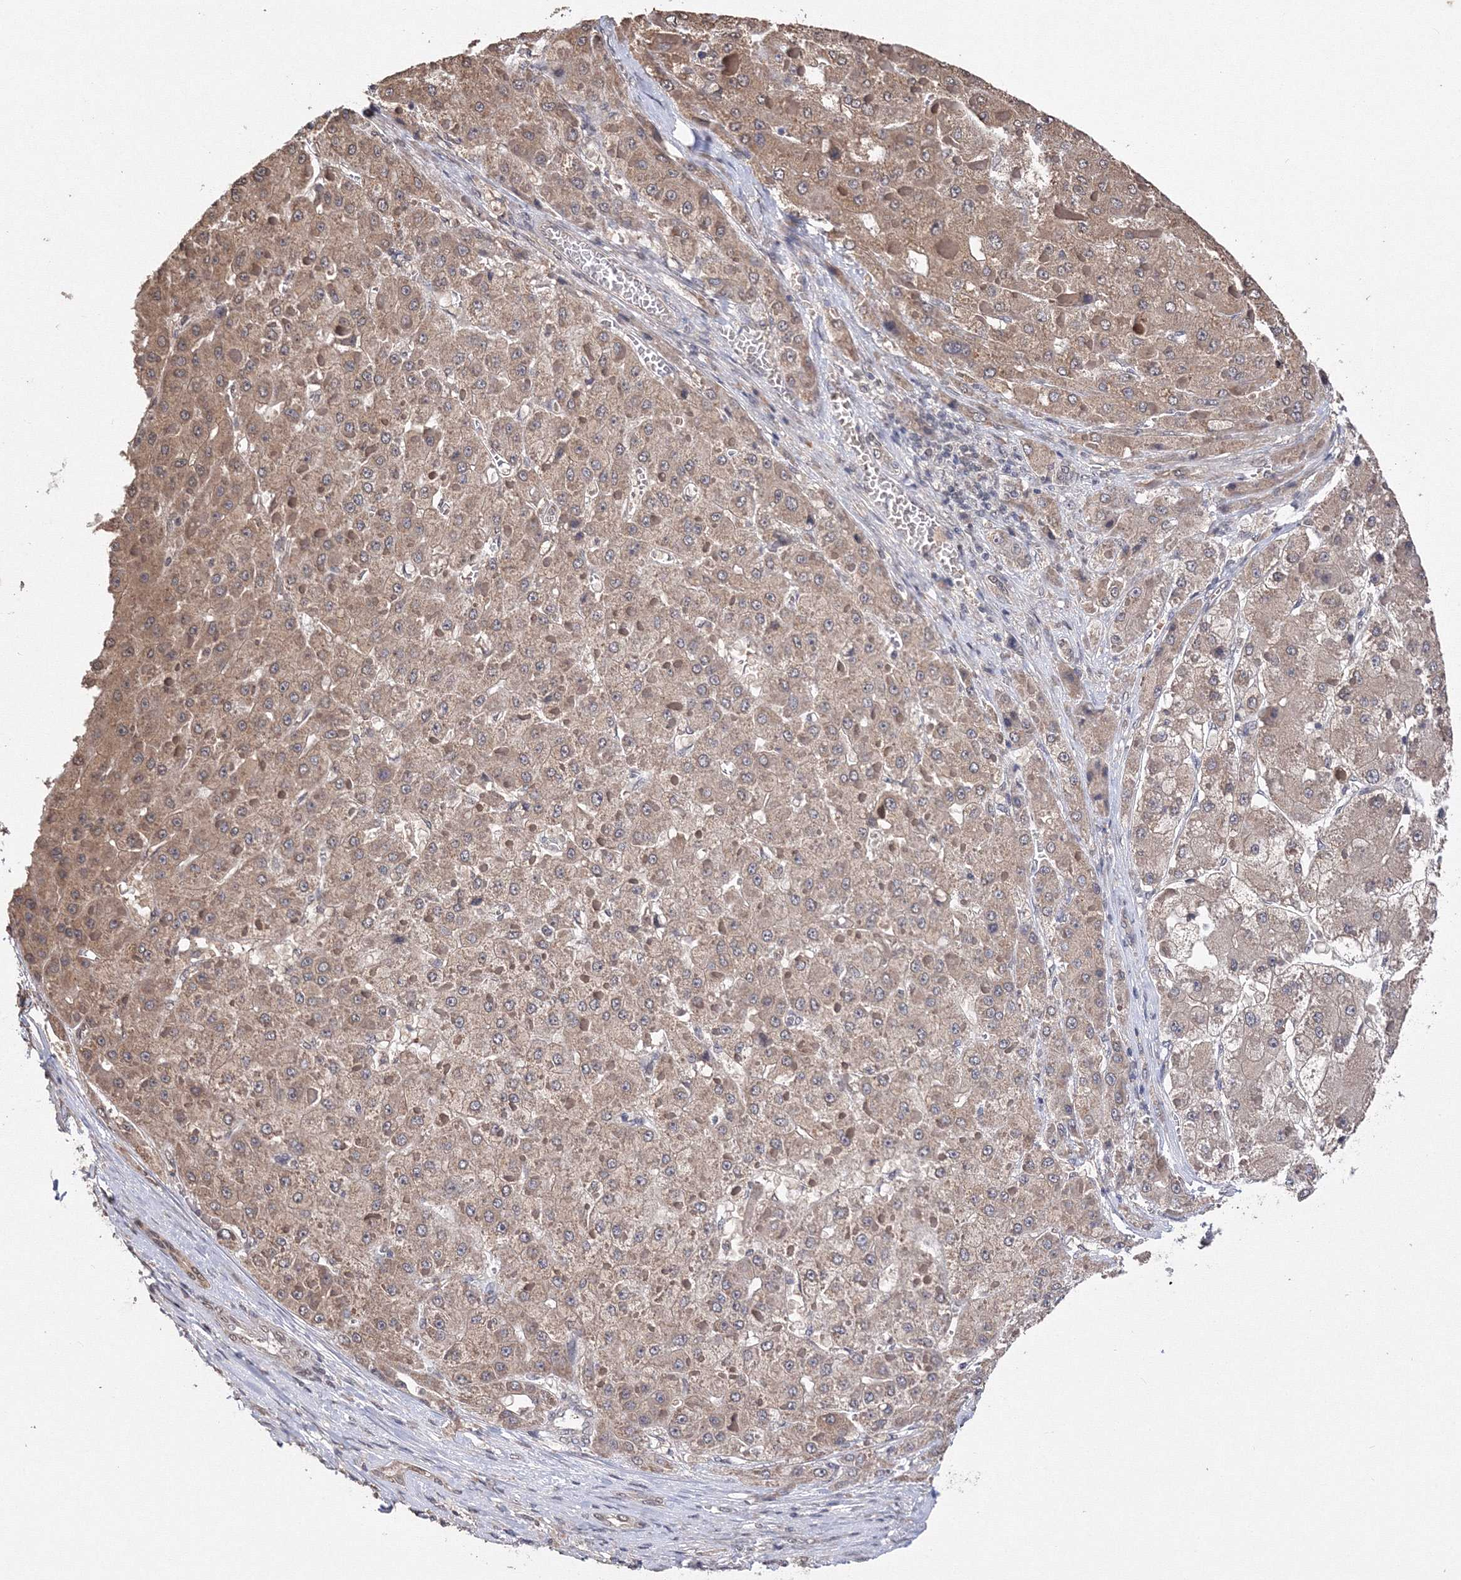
{"staining": {"intensity": "moderate", "quantity": ">75%", "location": "cytoplasmic/membranous"}, "tissue": "liver cancer", "cell_type": "Tumor cells", "image_type": "cancer", "snomed": [{"axis": "morphology", "description": "Carcinoma, Hepatocellular, NOS"}, {"axis": "topography", "description": "Liver"}], "caption": "Moderate cytoplasmic/membranous expression for a protein is present in about >75% of tumor cells of liver hepatocellular carcinoma using IHC.", "gene": "GPN1", "patient": {"sex": "female", "age": 73}}